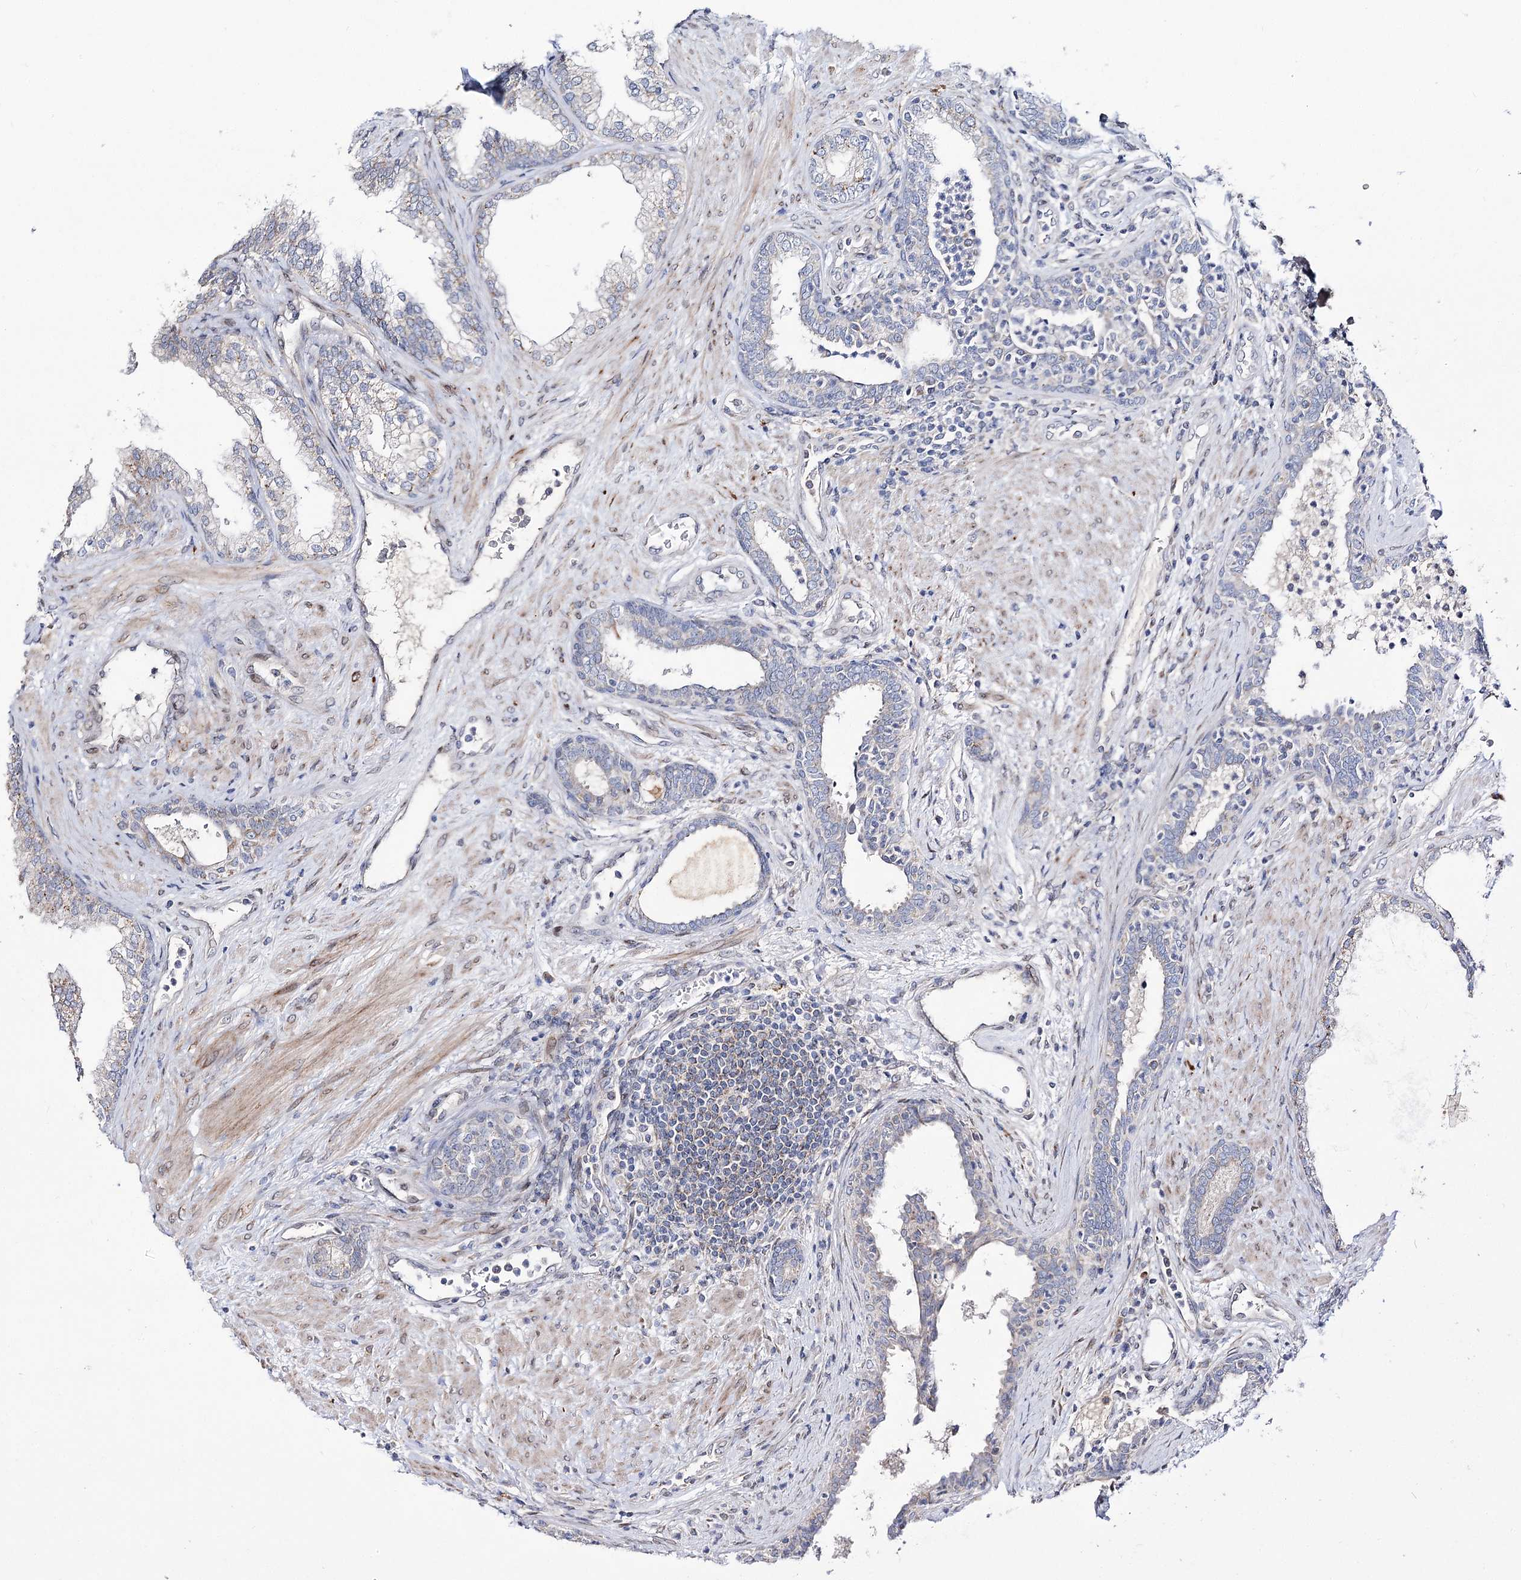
{"staining": {"intensity": "weak", "quantity": "<25%", "location": "cytoplasmic/membranous"}, "tissue": "prostate", "cell_type": "Glandular cells", "image_type": "normal", "snomed": [{"axis": "morphology", "description": "Normal tissue, NOS"}, {"axis": "topography", "description": "Prostate"}], "caption": "IHC of normal human prostate shows no expression in glandular cells.", "gene": "C11orf80", "patient": {"sex": "male", "age": 76}}